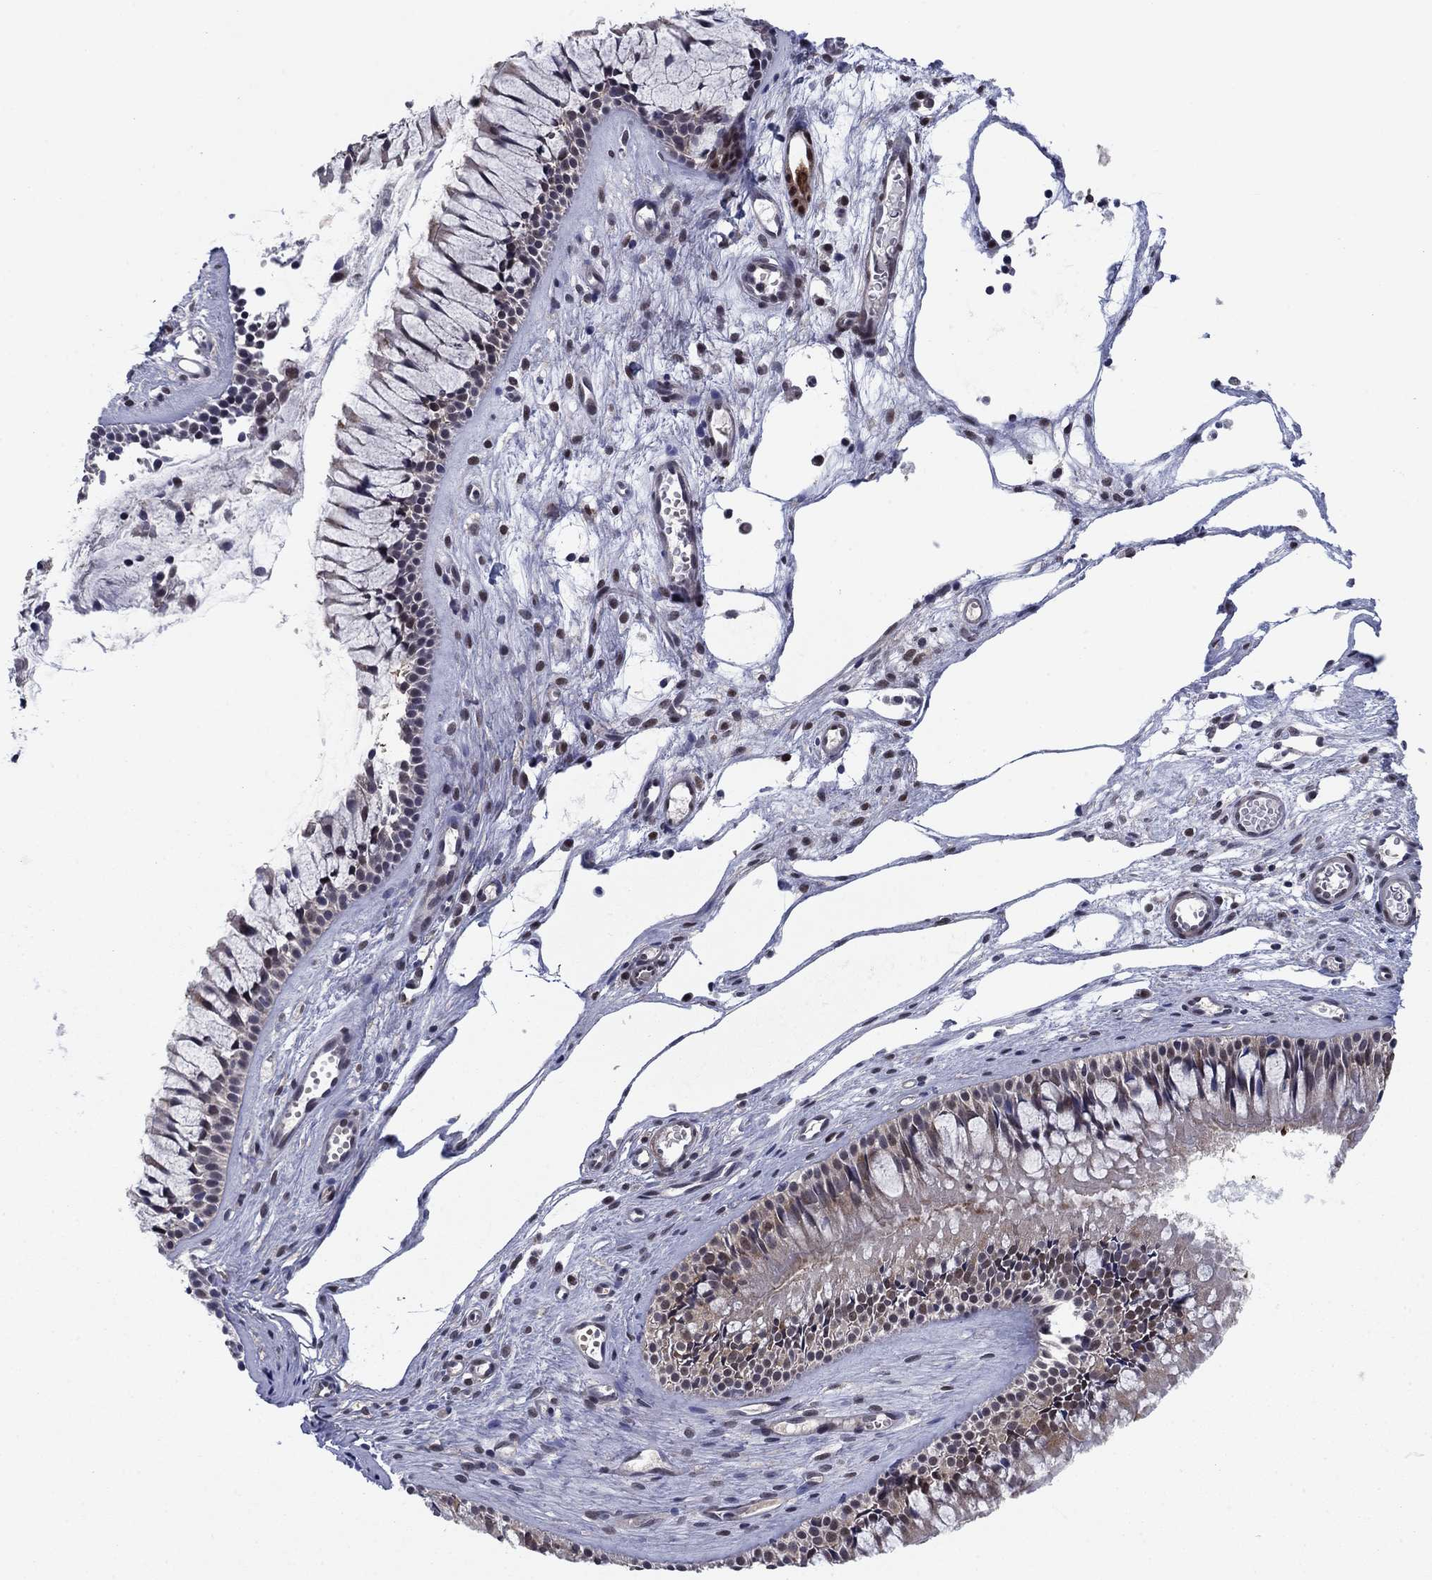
{"staining": {"intensity": "moderate", "quantity": ">75%", "location": "cytoplasmic/membranous,nuclear"}, "tissue": "nasopharynx", "cell_type": "Respiratory epithelial cells", "image_type": "normal", "snomed": [{"axis": "morphology", "description": "Normal tissue, NOS"}, {"axis": "topography", "description": "Nasopharynx"}], "caption": "DAB (3,3'-diaminobenzidine) immunohistochemical staining of unremarkable human nasopharynx displays moderate cytoplasmic/membranous,nuclear protein staining in about >75% of respiratory epithelial cells. The protein of interest is stained brown, and the nuclei are stained in blue (DAB IHC with brightfield microscopy, high magnification).", "gene": "FKBP4", "patient": {"sex": "male", "age": 51}}